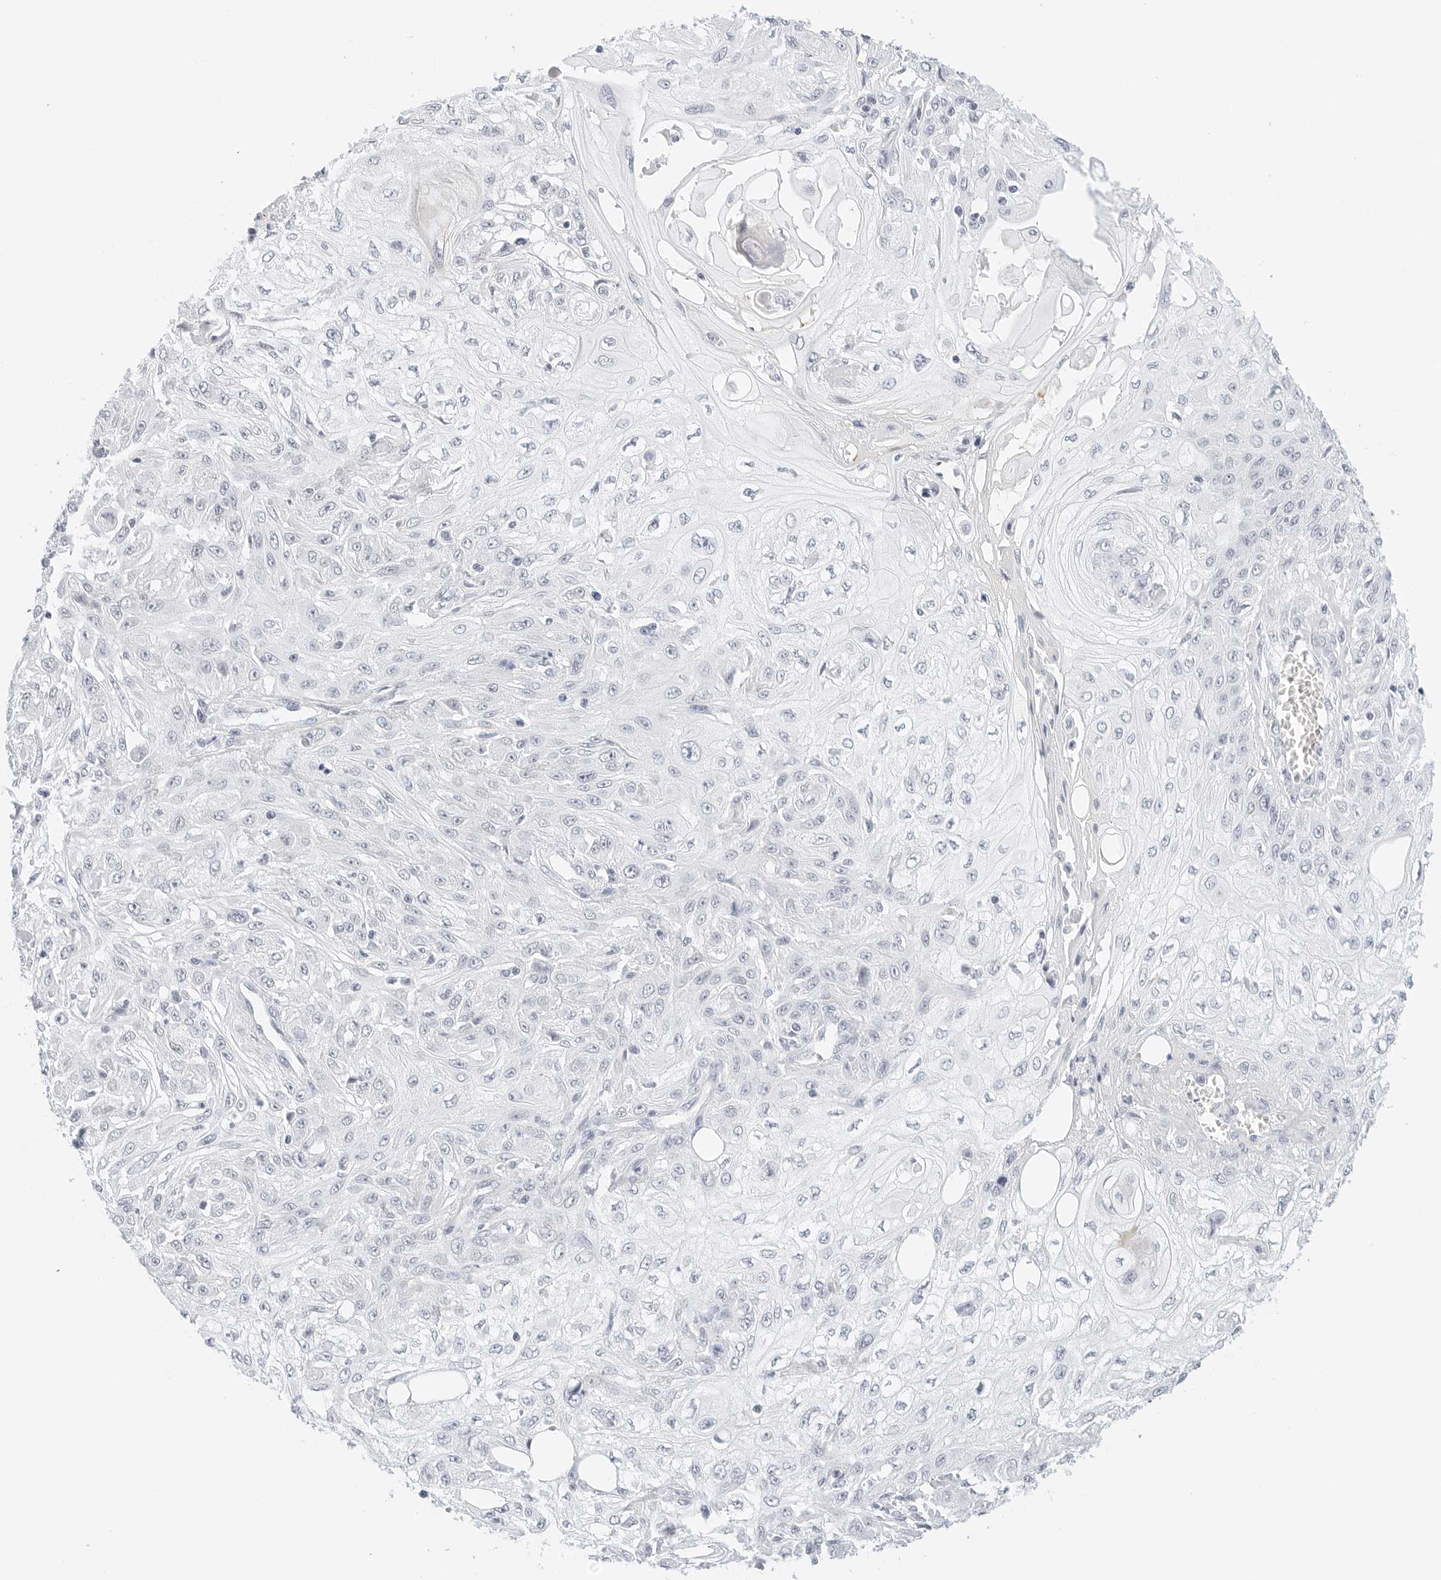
{"staining": {"intensity": "negative", "quantity": "none", "location": "none"}, "tissue": "skin cancer", "cell_type": "Tumor cells", "image_type": "cancer", "snomed": [{"axis": "morphology", "description": "Squamous cell carcinoma, NOS"}, {"axis": "morphology", "description": "Squamous cell carcinoma, metastatic, NOS"}, {"axis": "topography", "description": "Skin"}, {"axis": "topography", "description": "Lymph node"}], "caption": "Squamous cell carcinoma (skin) stained for a protein using IHC shows no expression tumor cells.", "gene": "CD22", "patient": {"sex": "male", "age": 75}}